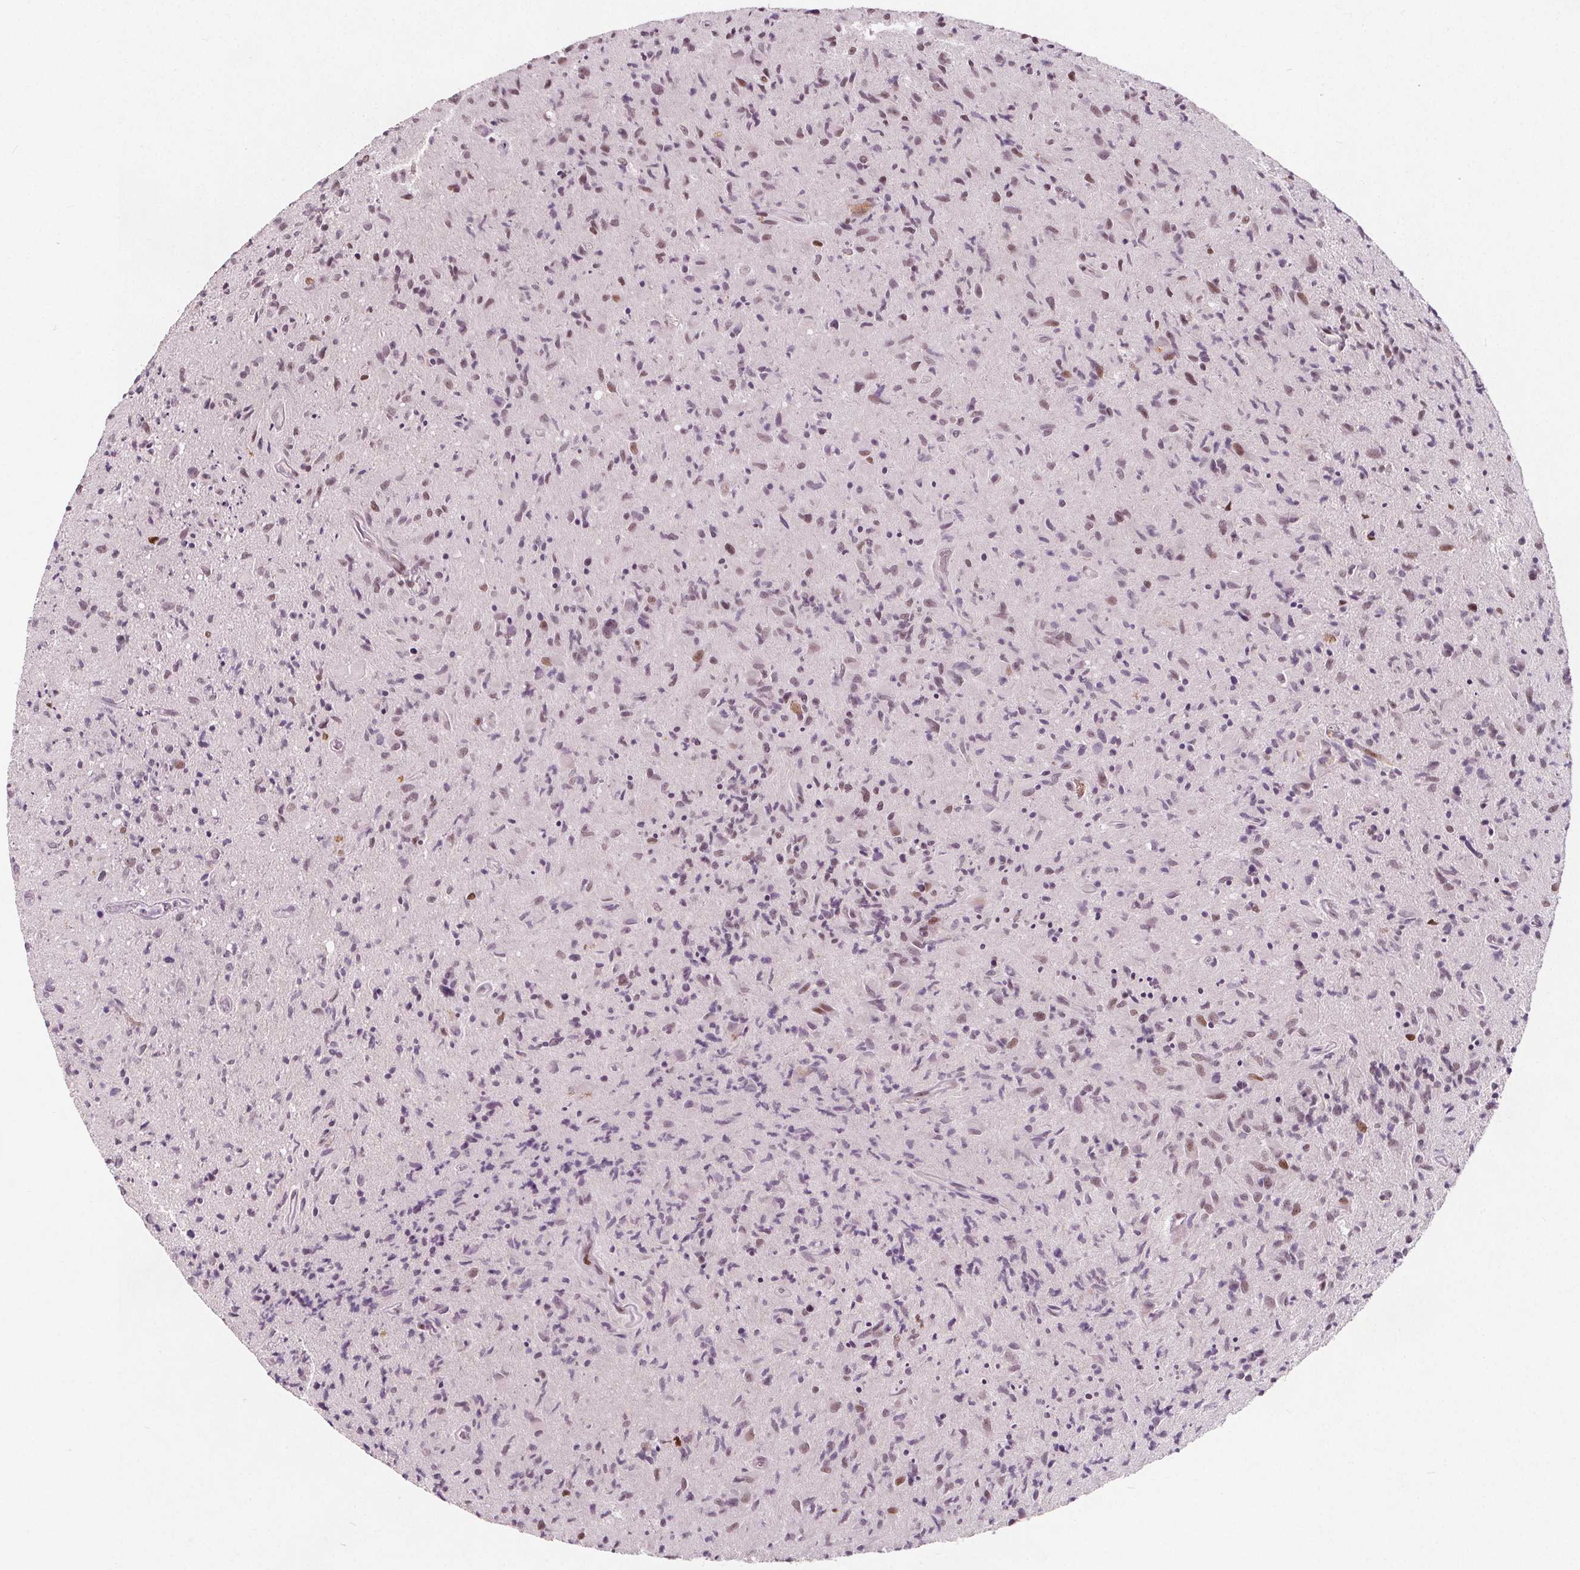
{"staining": {"intensity": "moderate", "quantity": "<25%", "location": "nuclear"}, "tissue": "glioma", "cell_type": "Tumor cells", "image_type": "cancer", "snomed": [{"axis": "morphology", "description": "Glioma, malignant, High grade"}, {"axis": "topography", "description": "Brain"}], "caption": "The micrograph demonstrates a brown stain indicating the presence of a protein in the nuclear of tumor cells in glioma.", "gene": "TAF6L", "patient": {"sex": "male", "age": 54}}